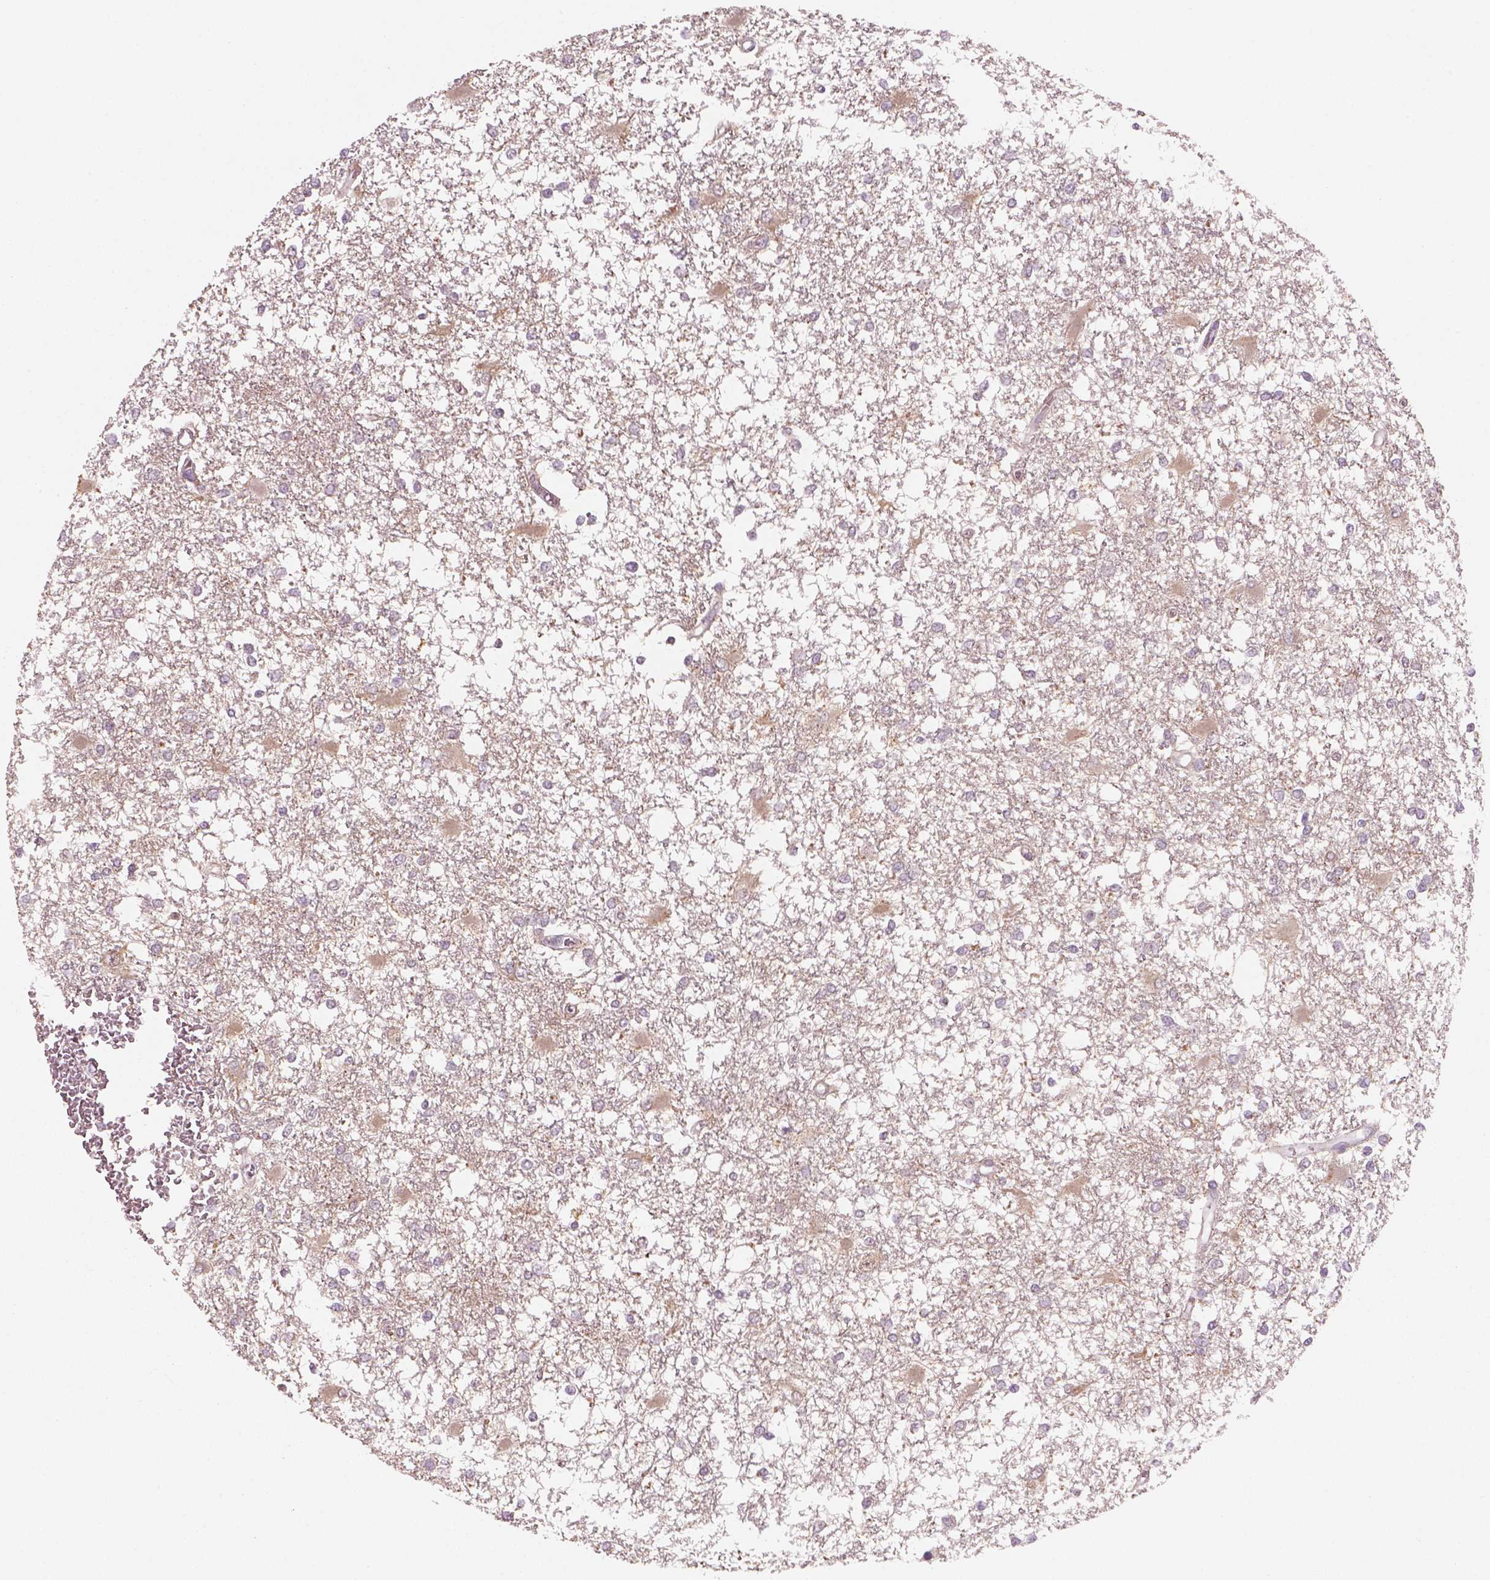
{"staining": {"intensity": "weak", "quantity": "<25%", "location": "cytoplasmic/membranous"}, "tissue": "glioma", "cell_type": "Tumor cells", "image_type": "cancer", "snomed": [{"axis": "morphology", "description": "Glioma, malignant, High grade"}, {"axis": "topography", "description": "Cerebral cortex"}], "caption": "This micrograph is of glioma stained with immunohistochemistry to label a protein in brown with the nuclei are counter-stained blue. There is no positivity in tumor cells.", "gene": "GDNF", "patient": {"sex": "male", "age": 79}}